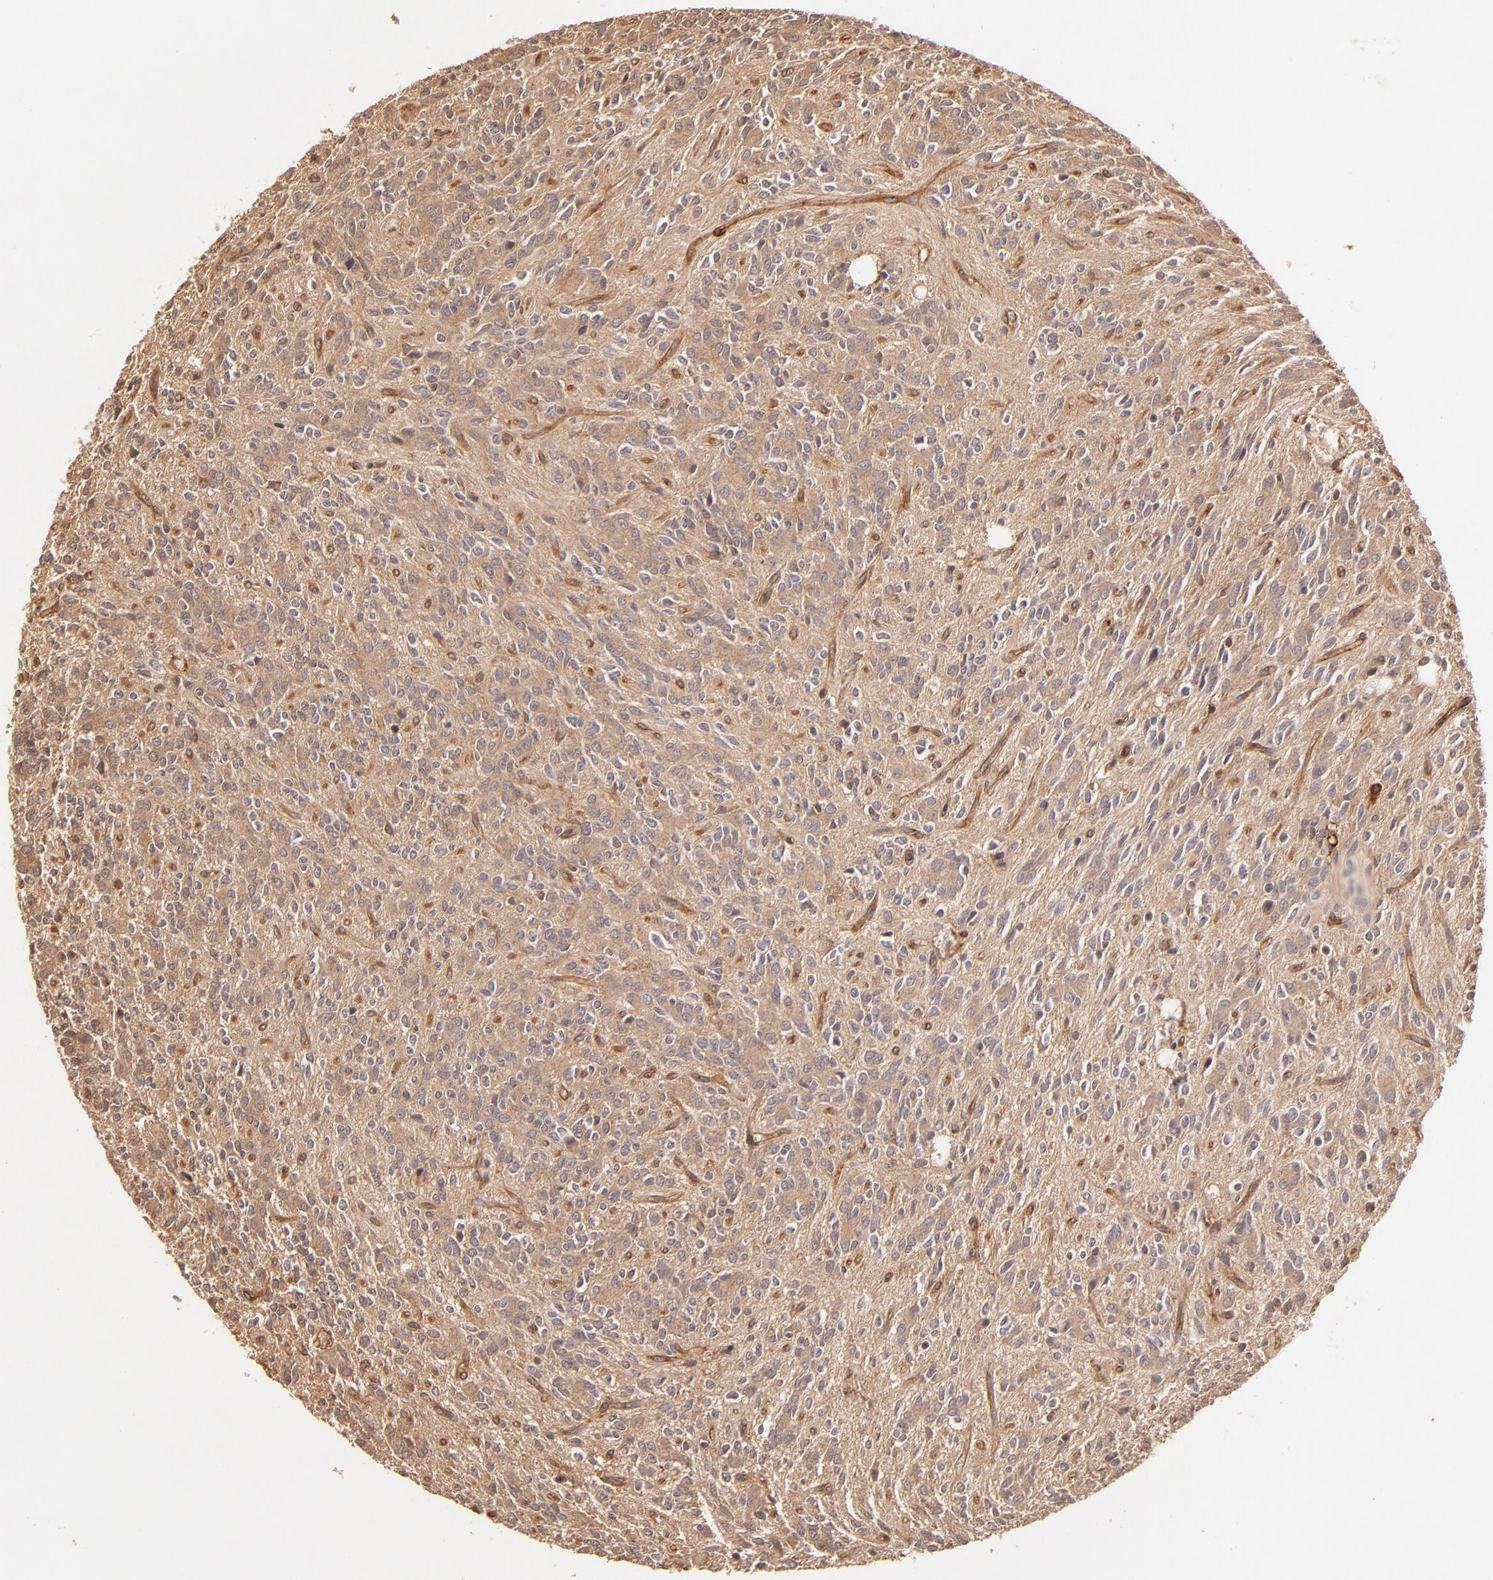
{"staining": {"intensity": "weak", "quantity": ">75%", "location": "cytoplasmic/membranous"}, "tissue": "glioma", "cell_type": "Tumor cells", "image_type": "cancer", "snomed": [{"axis": "morphology", "description": "Glioma, malignant, Low grade"}, {"axis": "topography", "description": "Brain"}], "caption": "Protein staining of malignant glioma (low-grade) tissue shows weak cytoplasmic/membranous staining in approximately >75% of tumor cells. The protein is shown in brown color, while the nuclei are stained blue.", "gene": "ITGB1", "patient": {"sex": "female", "age": 15}}